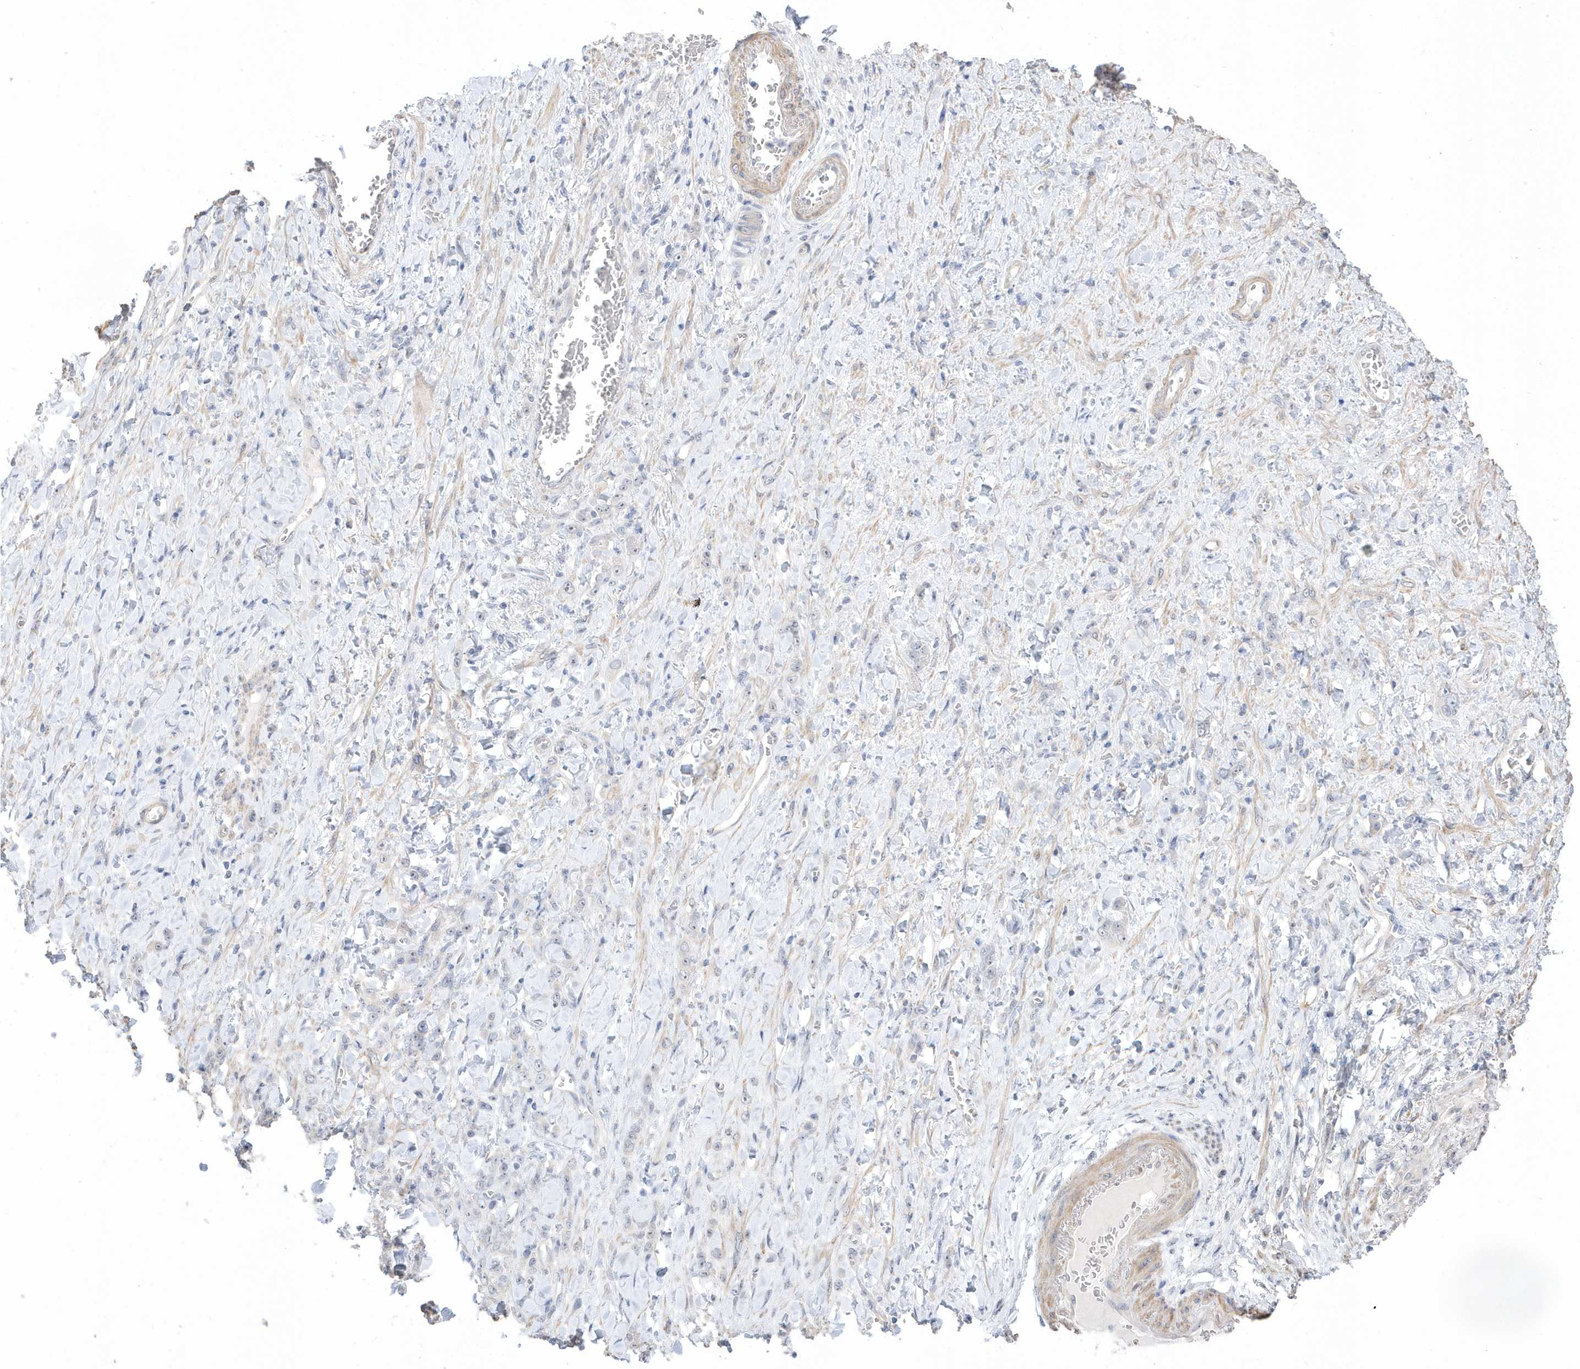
{"staining": {"intensity": "negative", "quantity": "none", "location": "none"}, "tissue": "stomach cancer", "cell_type": "Tumor cells", "image_type": "cancer", "snomed": [{"axis": "morphology", "description": "Normal tissue, NOS"}, {"axis": "morphology", "description": "Adenocarcinoma, NOS"}, {"axis": "topography", "description": "Stomach"}], "caption": "Tumor cells show no significant protein positivity in adenocarcinoma (stomach). (DAB immunohistochemistry (IHC) with hematoxylin counter stain).", "gene": "GTPBP6", "patient": {"sex": "male", "age": 82}}